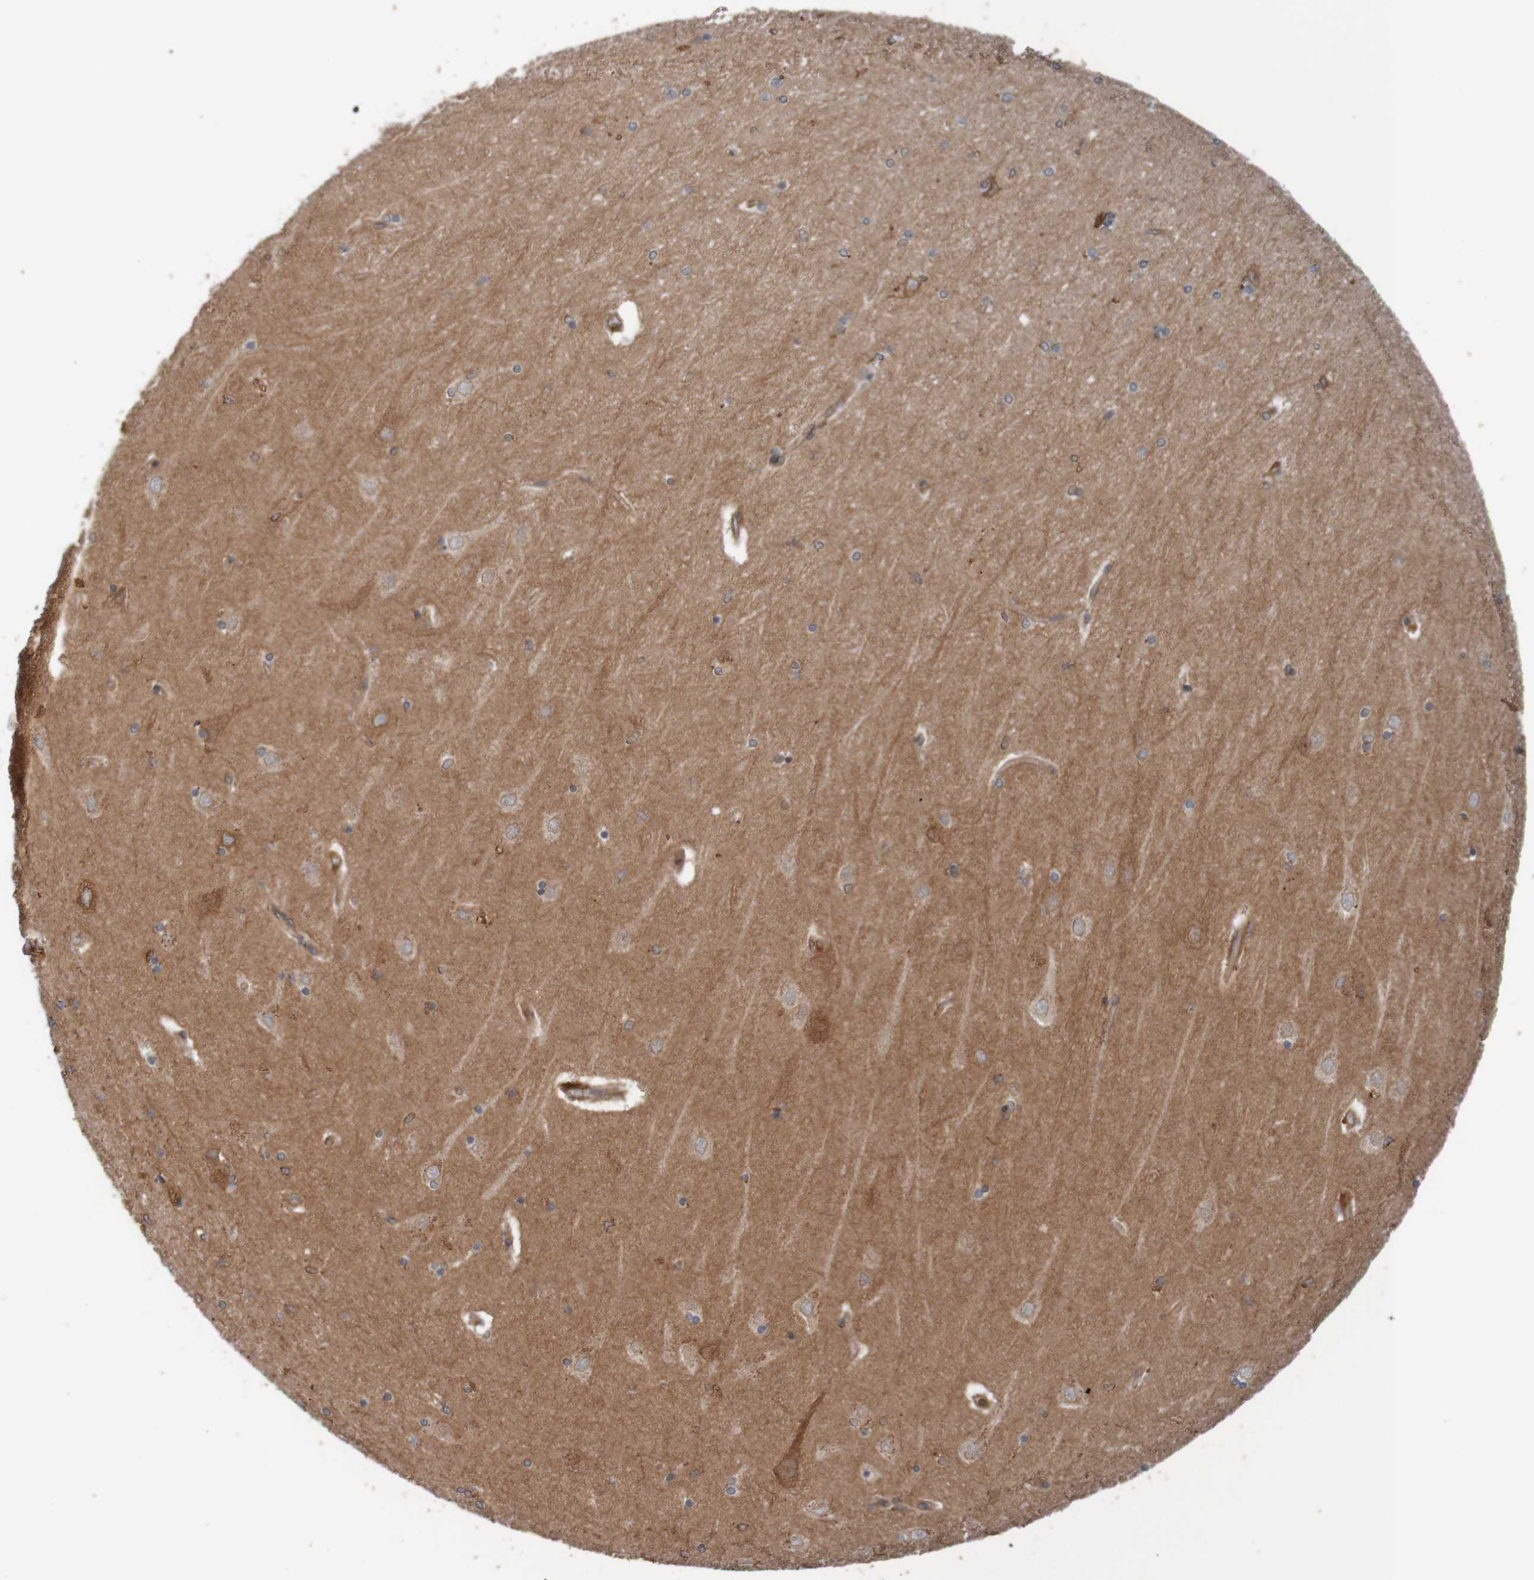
{"staining": {"intensity": "moderate", "quantity": "25%-75%", "location": "nuclear"}, "tissue": "hippocampus", "cell_type": "Glial cells", "image_type": "normal", "snomed": [{"axis": "morphology", "description": "Normal tissue, NOS"}, {"axis": "topography", "description": "Hippocampus"}], "caption": "DAB immunohistochemical staining of unremarkable hippocampus displays moderate nuclear protein staining in about 25%-75% of glial cells.", "gene": "ARHGEF11", "patient": {"sex": "female", "age": 54}}